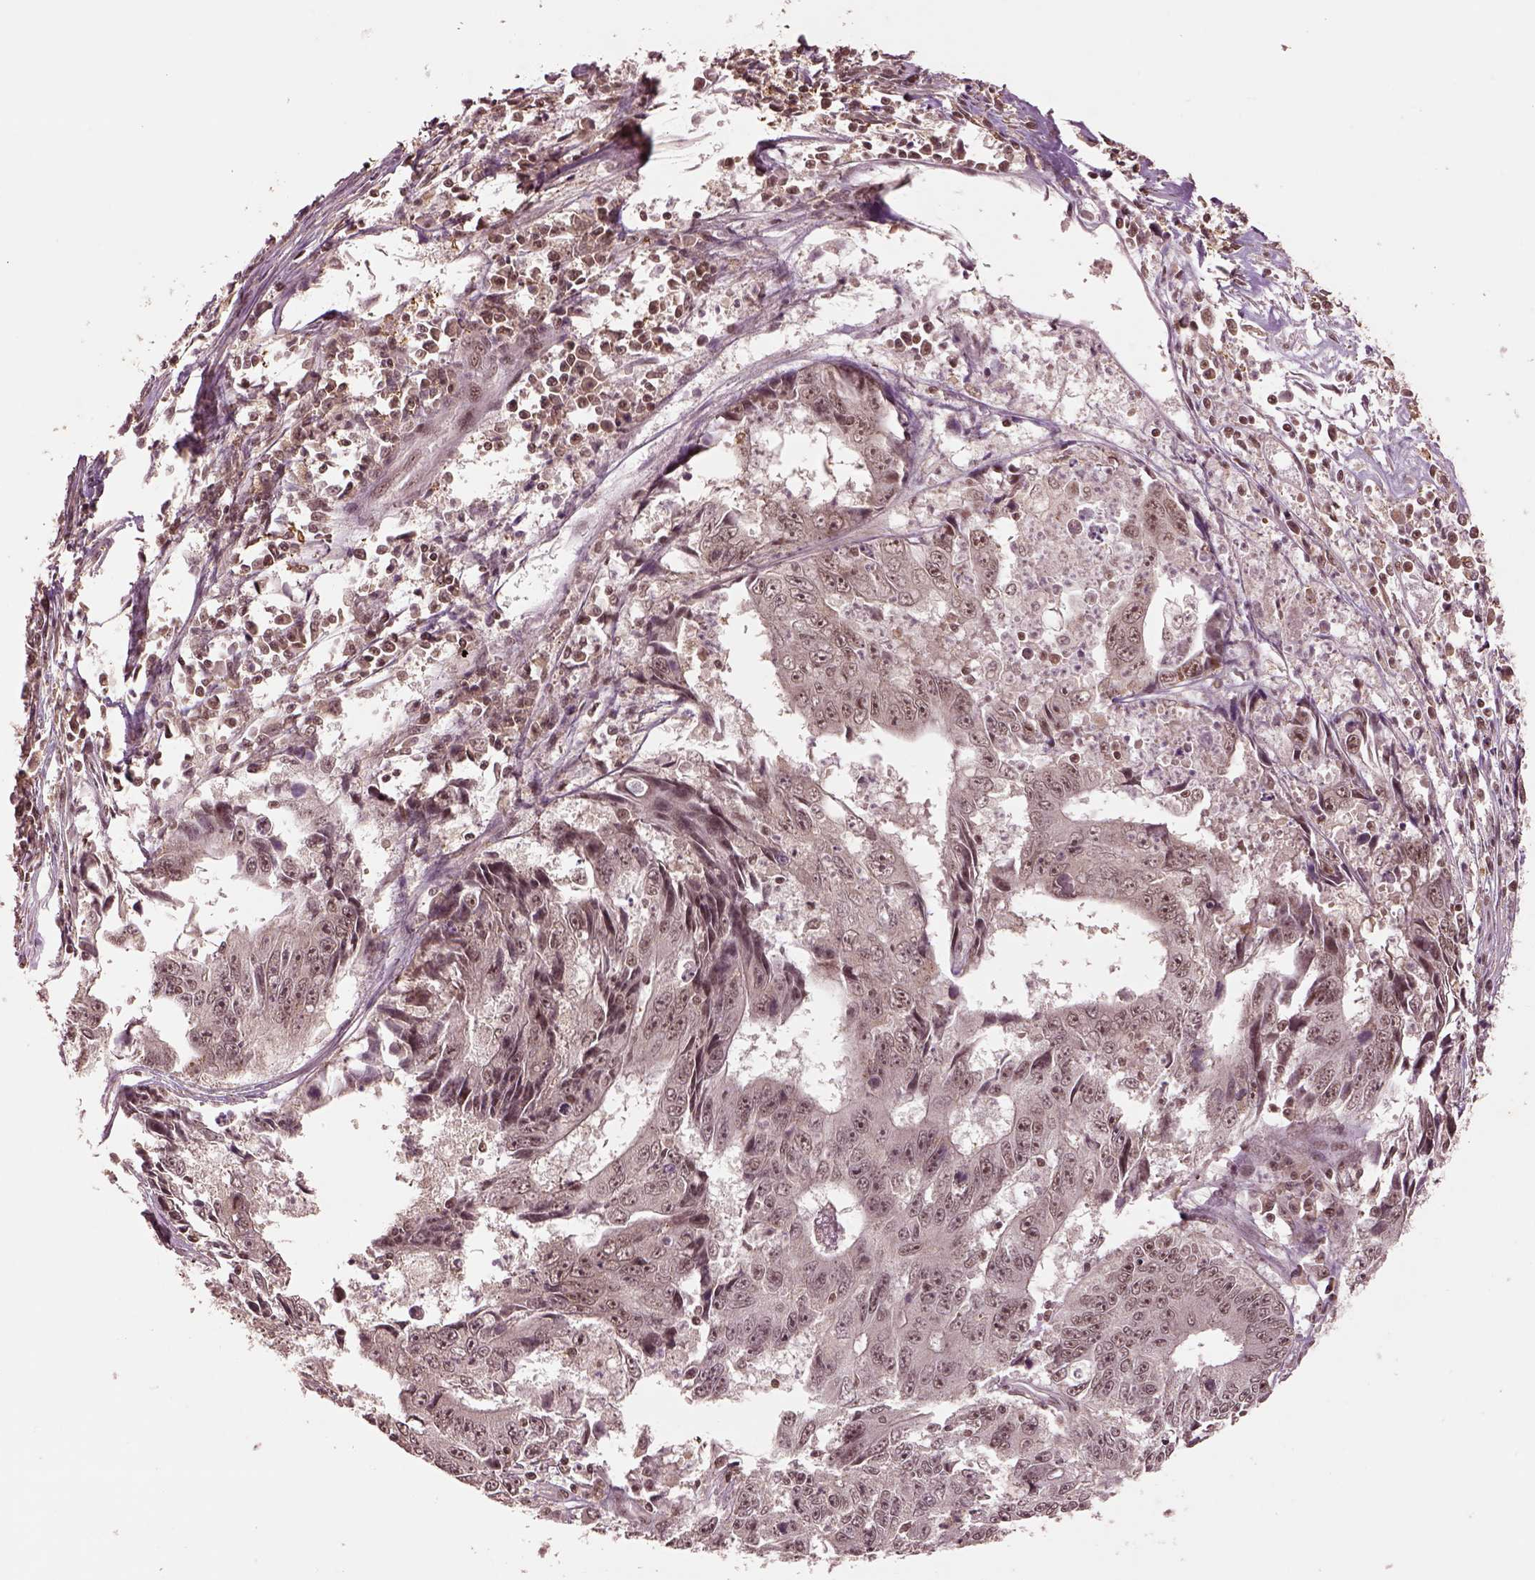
{"staining": {"intensity": "weak", "quantity": ">75%", "location": "nuclear"}, "tissue": "liver cancer", "cell_type": "Tumor cells", "image_type": "cancer", "snomed": [{"axis": "morphology", "description": "Cholangiocarcinoma"}, {"axis": "topography", "description": "Liver"}], "caption": "Tumor cells reveal weak nuclear positivity in about >75% of cells in liver cholangiocarcinoma.", "gene": "BRD9", "patient": {"sex": "male", "age": 65}}